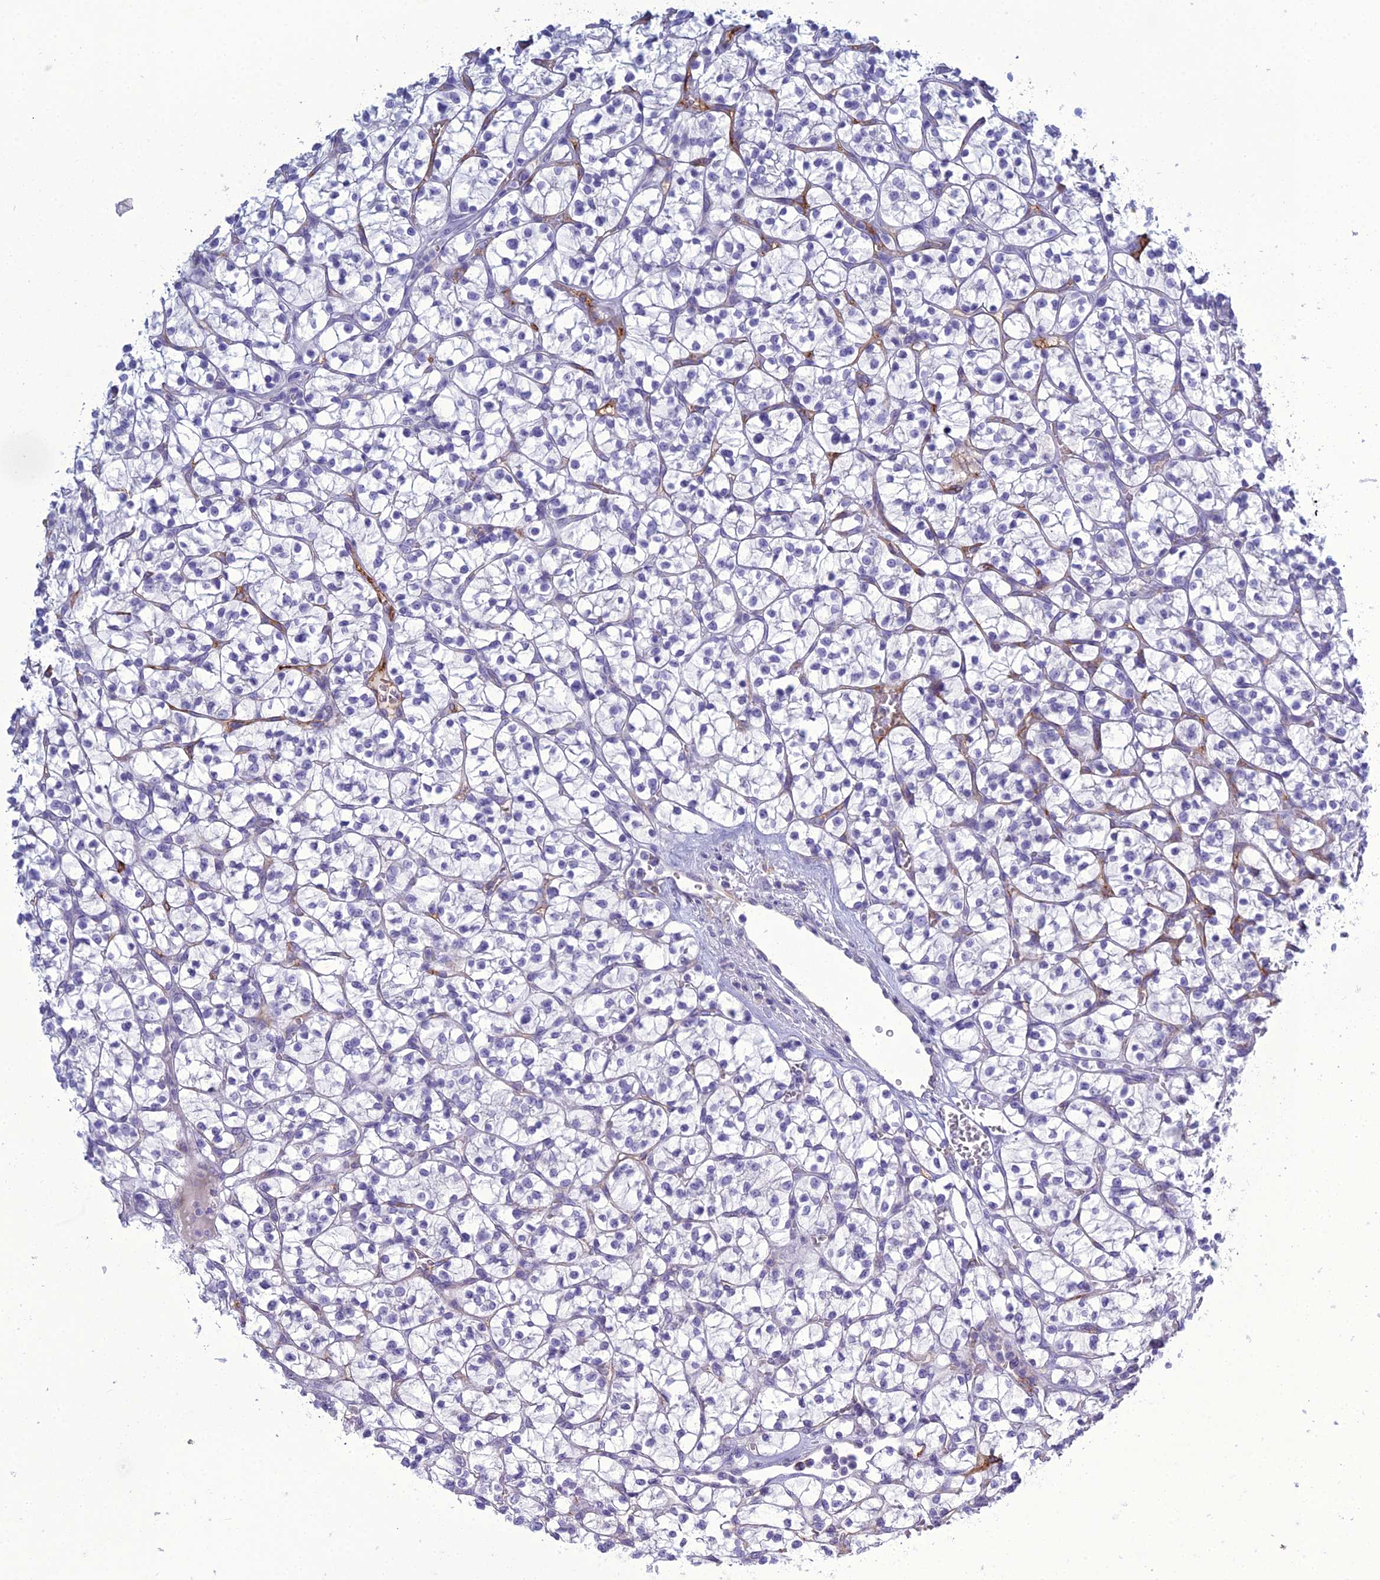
{"staining": {"intensity": "negative", "quantity": "none", "location": "none"}, "tissue": "renal cancer", "cell_type": "Tumor cells", "image_type": "cancer", "snomed": [{"axis": "morphology", "description": "Adenocarcinoma, NOS"}, {"axis": "topography", "description": "Kidney"}], "caption": "DAB immunohistochemical staining of renal adenocarcinoma shows no significant staining in tumor cells.", "gene": "ACE", "patient": {"sex": "female", "age": 64}}